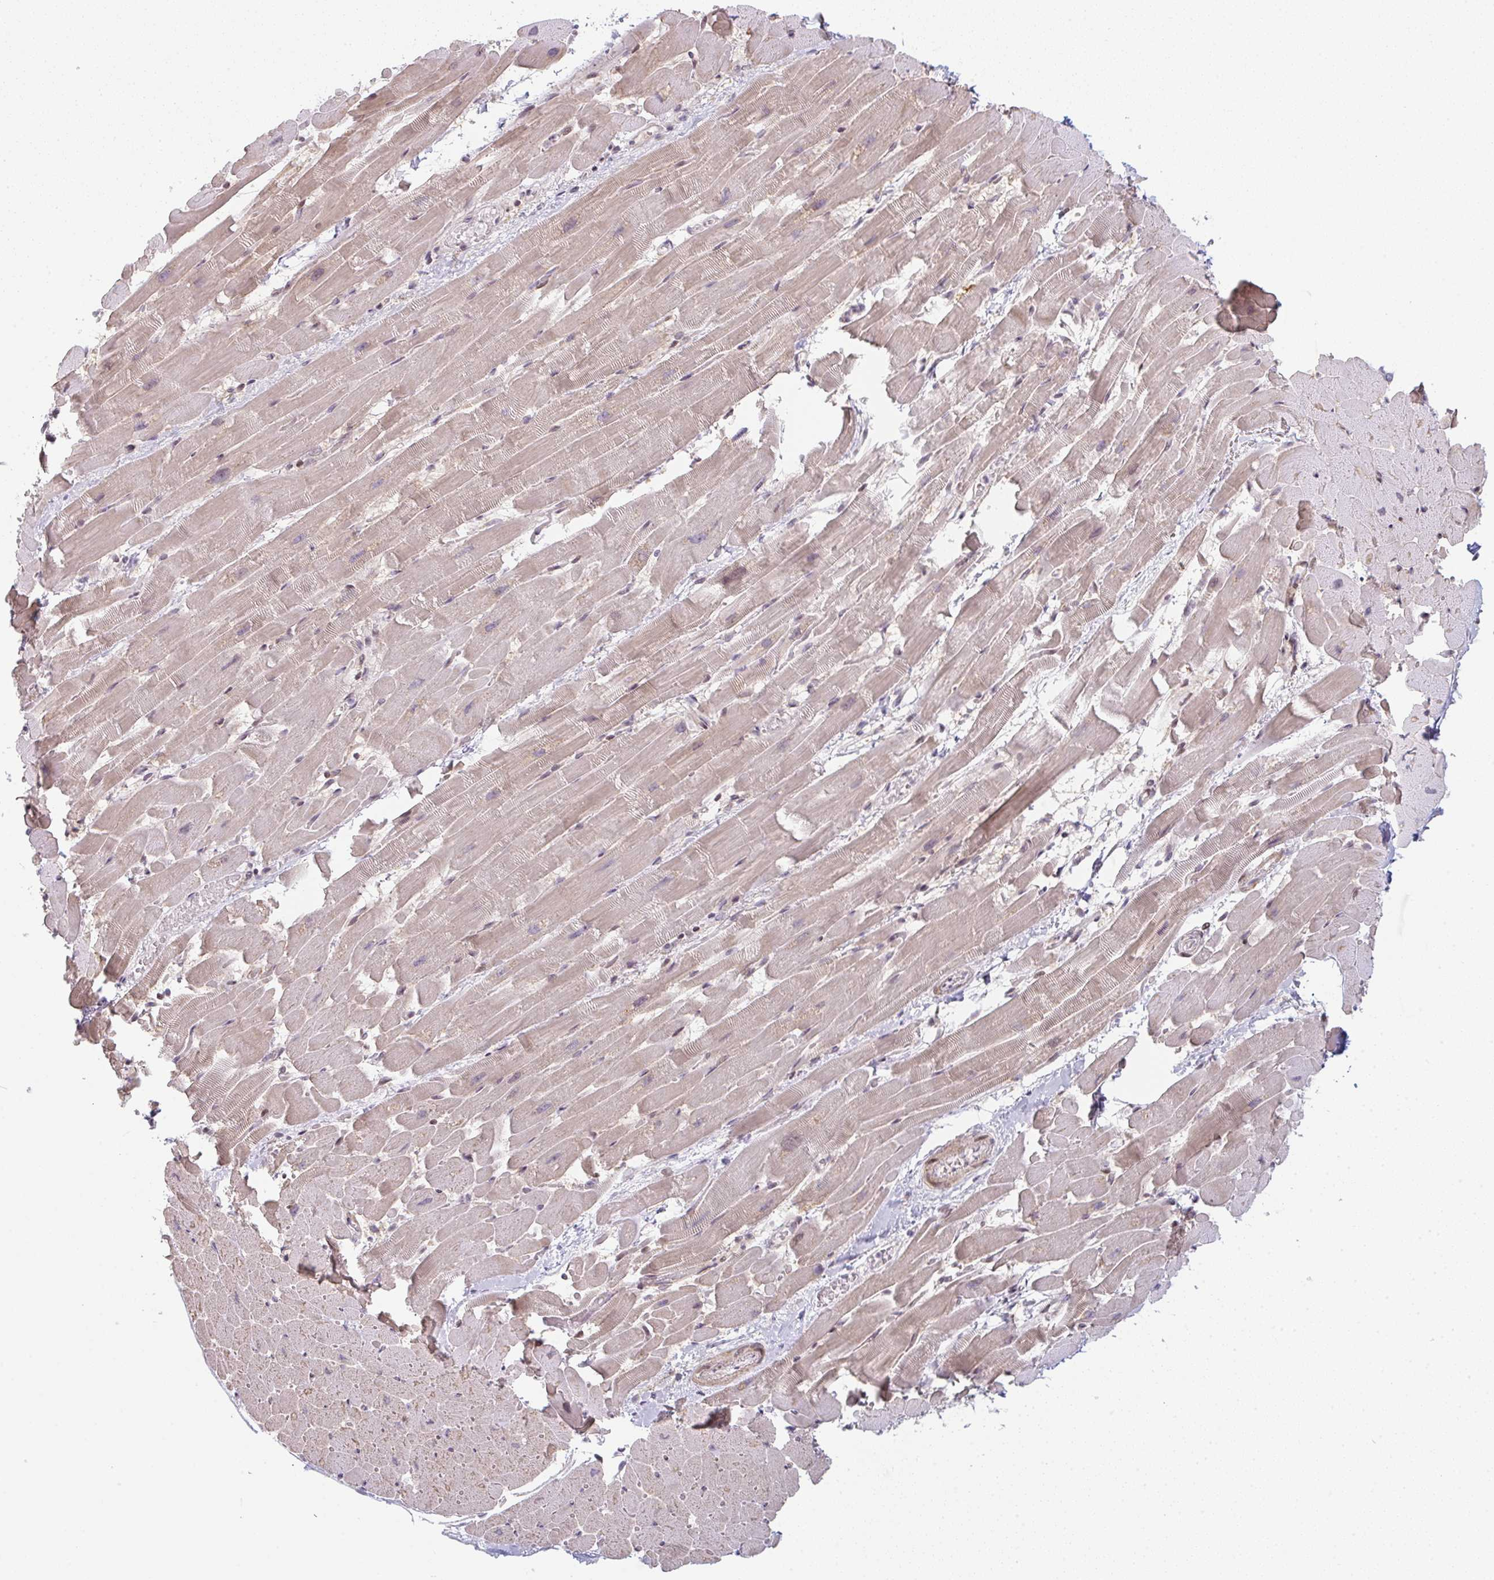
{"staining": {"intensity": "weak", "quantity": ">75%", "location": "cytoplasmic/membranous"}, "tissue": "heart muscle", "cell_type": "Cardiomyocytes", "image_type": "normal", "snomed": [{"axis": "morphology", "description": "Normal tissue, NOS"}, {"axis": "topography", "description": "Heart"}], "caption": "Protein expression analysis of unremarkable human heart muscle reveals weak cytoplasmic/membranous staining in about >75% of cardiomyocytes. The staining is performed using DAB brown chromogen to label protein expression. The nuclei are counter-stained blue using hematoxylin.", "gene": "TMEM237", "patient": {"sex": "male", "age": 37}}